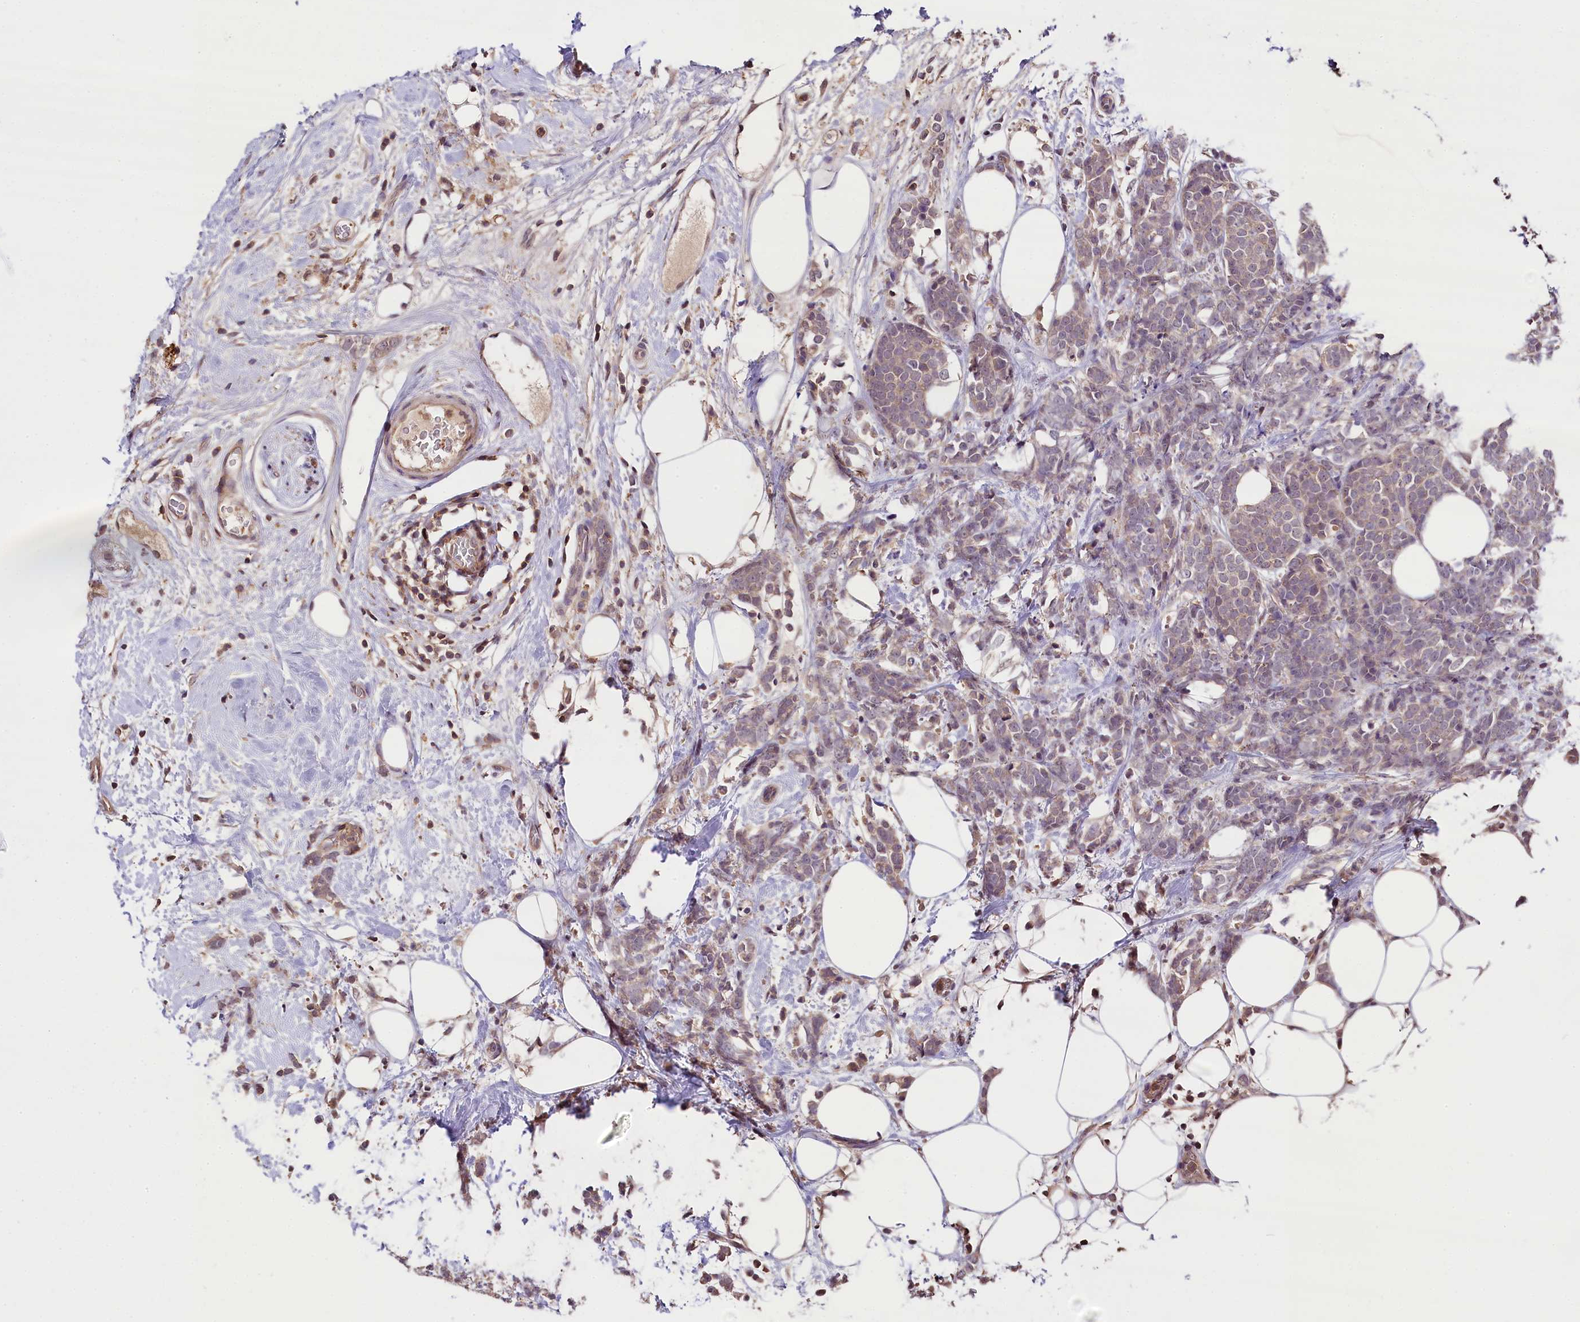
{"staining": {"intensity": "negative", "quantity": "none", "location": "none"}, "tissue": "breast cancer", "cell_type": "Tumor cells", "image_type": "cancer", "snomed": [{"axis": "morphology", "description": "Lobular carcinoma"}, {"axis": "topography", "description": "Breast"}], "caption": "Human lobular carcinoma (breast) stained for a protein using immunohistochemistry exhibits no staining in tumor cells.", "gene": "SKIDA1", "patient": {"sex": "female", "age": 58}}